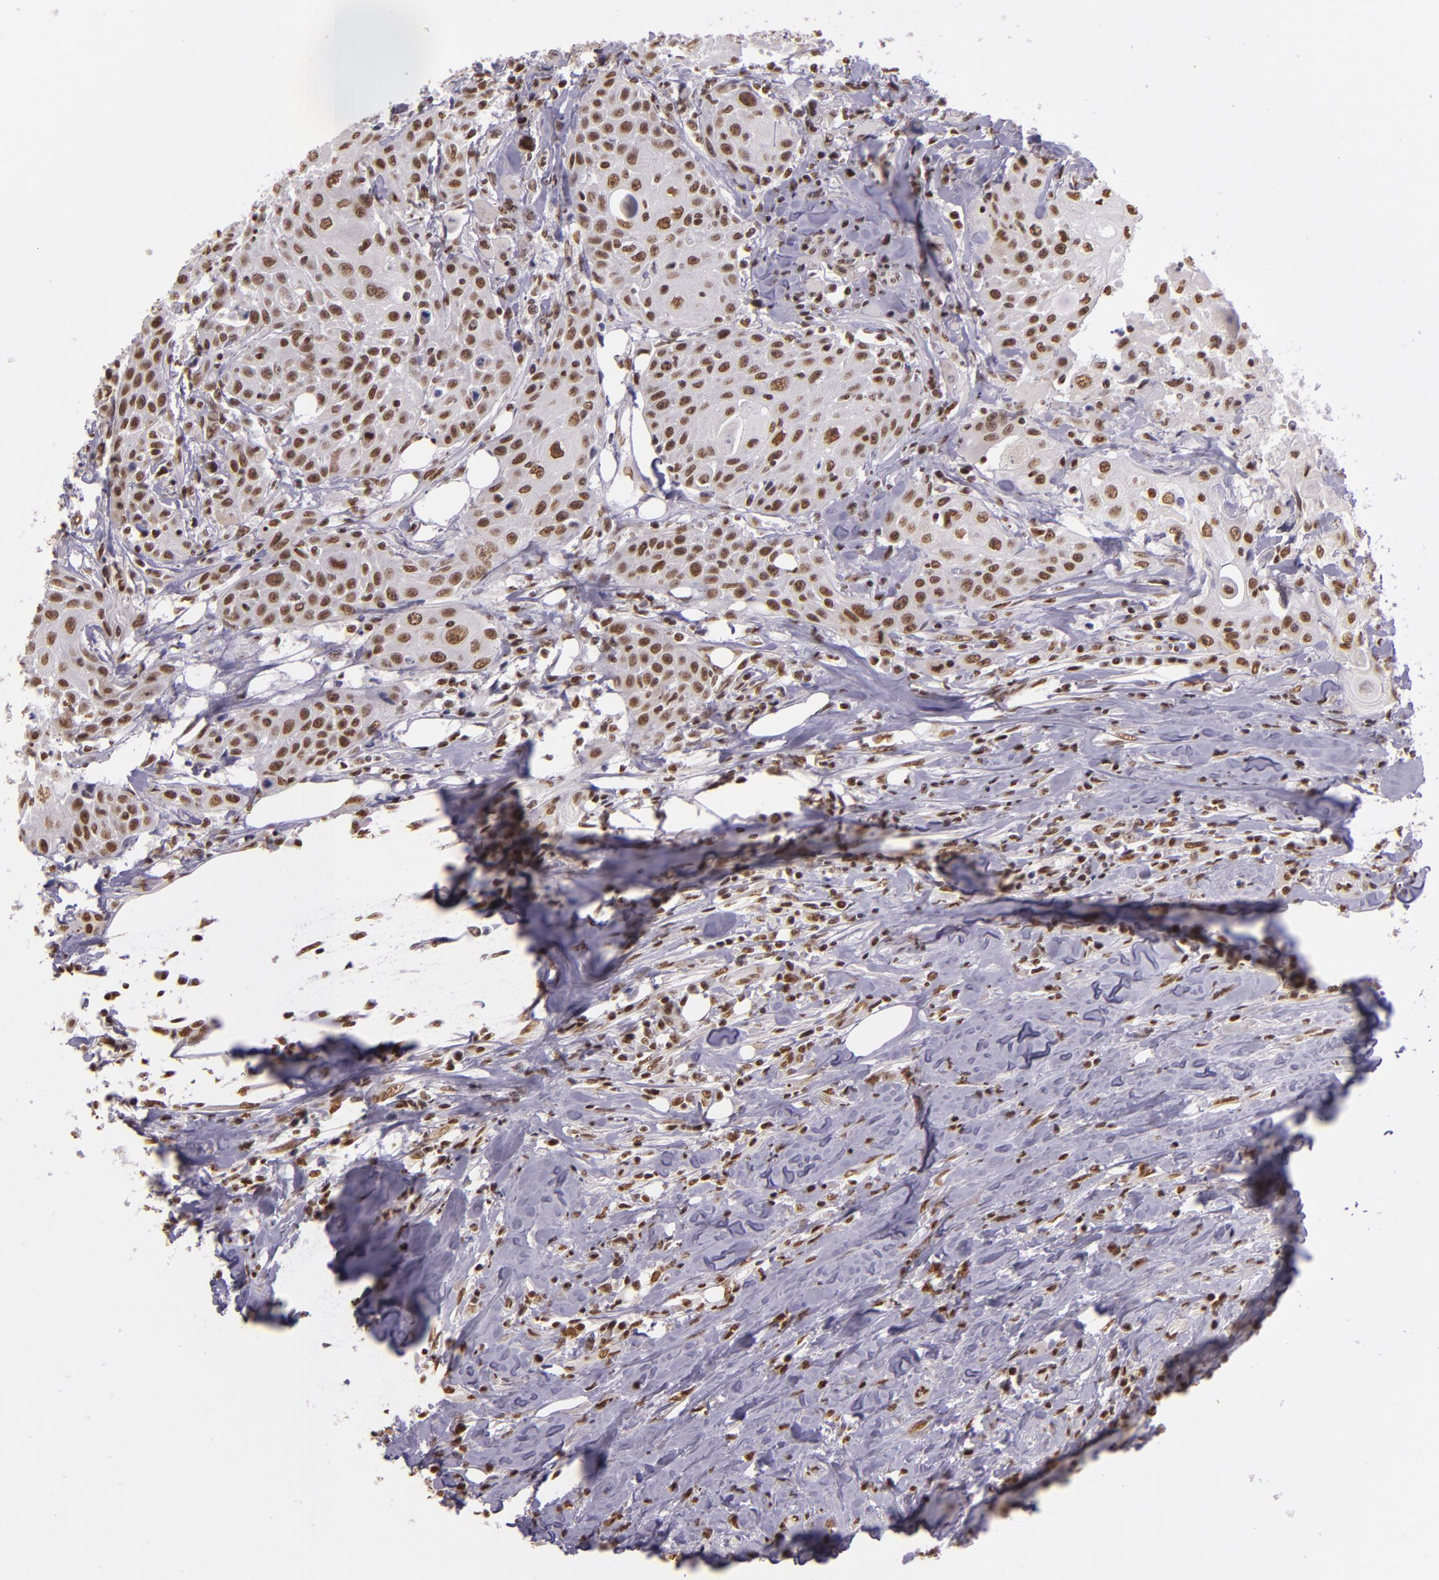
{"staining": {"intensity": "moderate", "quantity": ">75%", "location": "nuclear"}, "tissue": "head and neck cancer", "cell_type": "Tumor cells", "image_type": "cancer", "snomed": [{"axis": "morphology", "description": "Squamous cell carcinoma, NOS"}, {"axis": "topography", "description": "Oral tissue"}, {"axis": "topography", "description": "Head-Neck"}], "caption": "Protein expression analysis of human head and neck cancer (squamous cell carcinoma) reveals moderate nuclear staining in approximately >75% of tumor cells. Nuclei are stained in blue.", "gene": "USF1", "patient": {"sex": "female", "age": 82}}